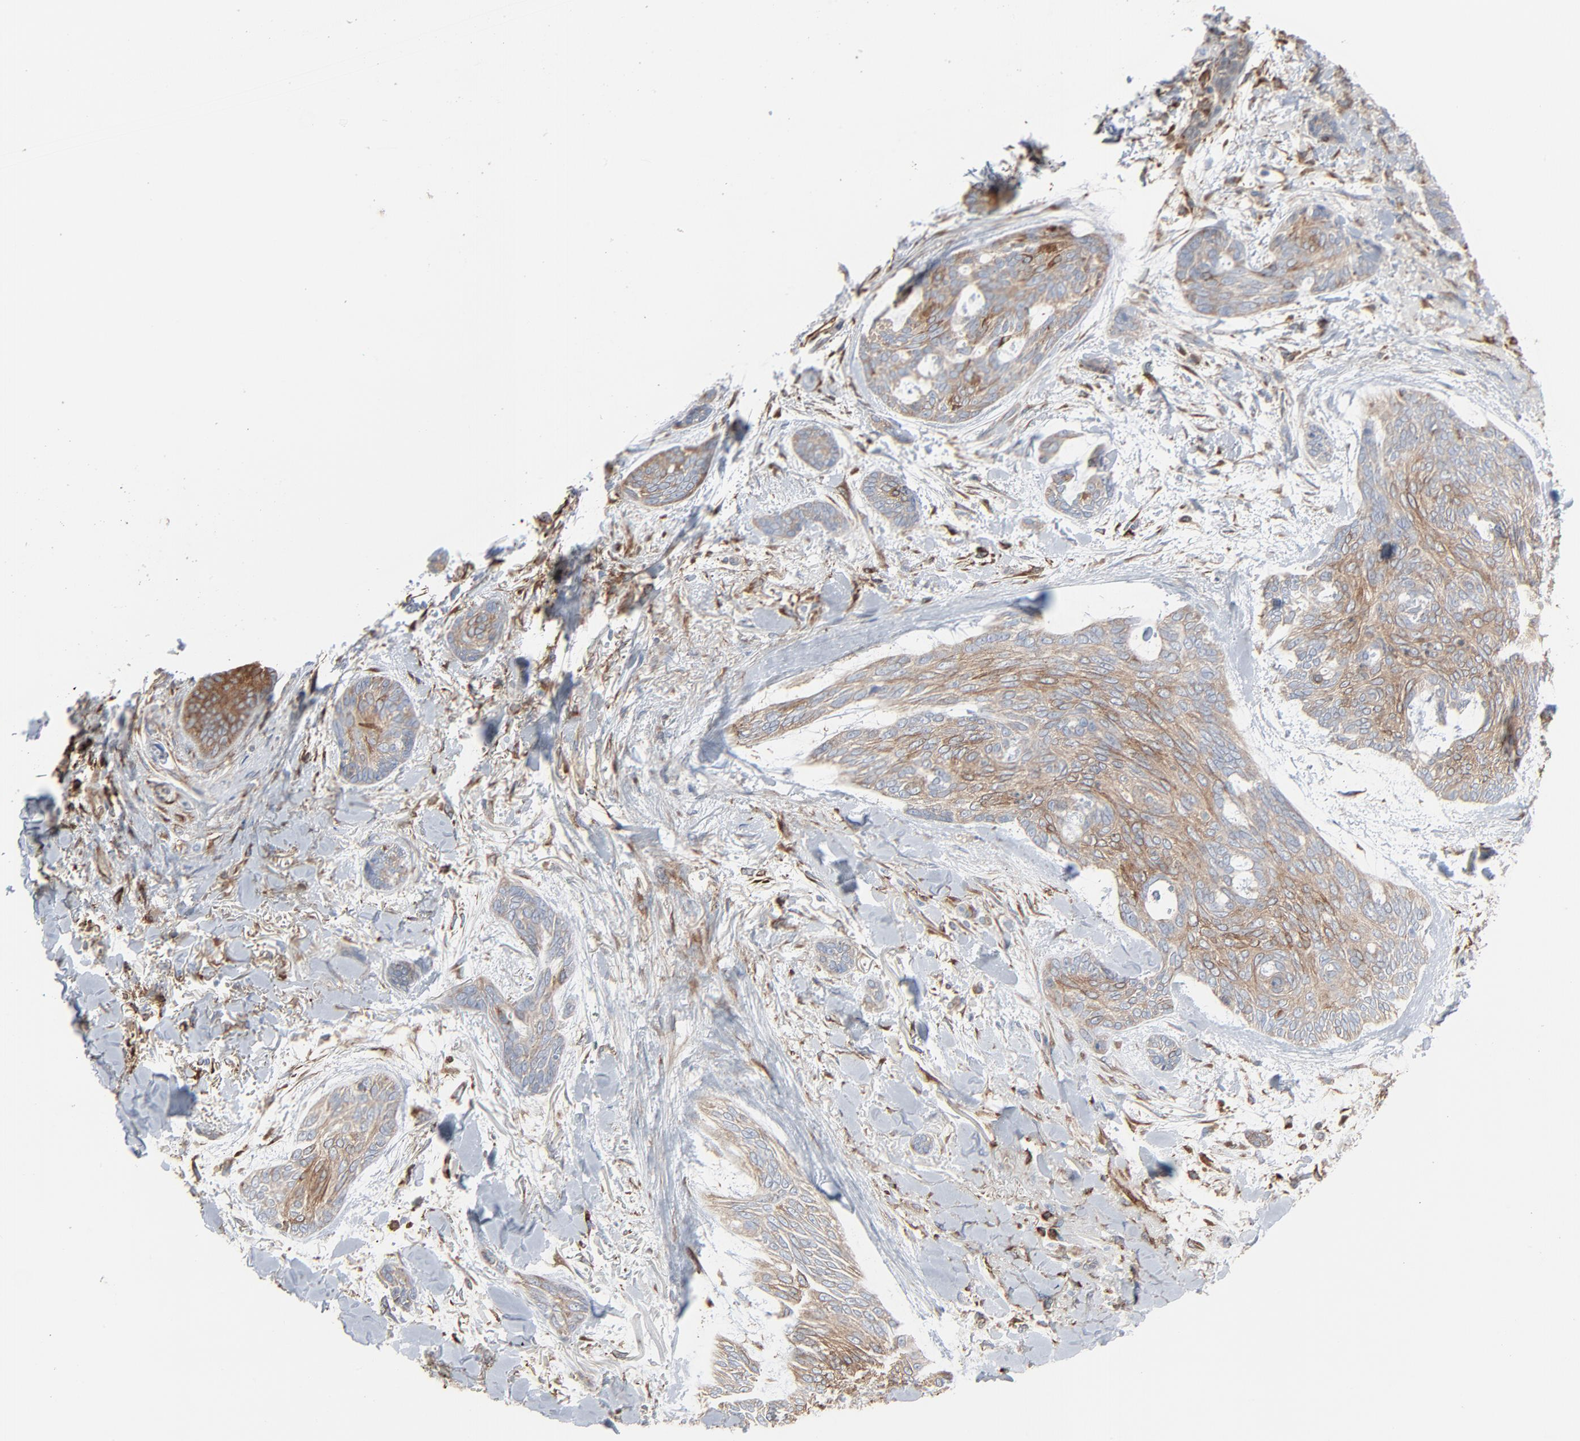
{"staining": {"intensity": "moderate", "quantity": ">75%", "location": "cytoplasmic/membranous"}, "tissue": "skin cancer", "cell_type": "Tumor cells", "image_type": "cancer", "snomed": [{"axis": "morphology", "description": "Normal tissue, NOS"}, {"axis": "morphology", "description": "Basal cell carcinoma"}, {"axis": "topography", "description": "Skin"}], "caption": "Skin cancer (basal cell carcinoma) stained with IHC displays moderate cytoplasmic/membranous expression in approximately >75% of tumor cells. The staining is performed using DAB brown chromogen to label protein expression. The nuclei are counter-stained blue using hematoxylin.", "gene": "OPTN", "patient": {"sex": "female", "age": 71}}